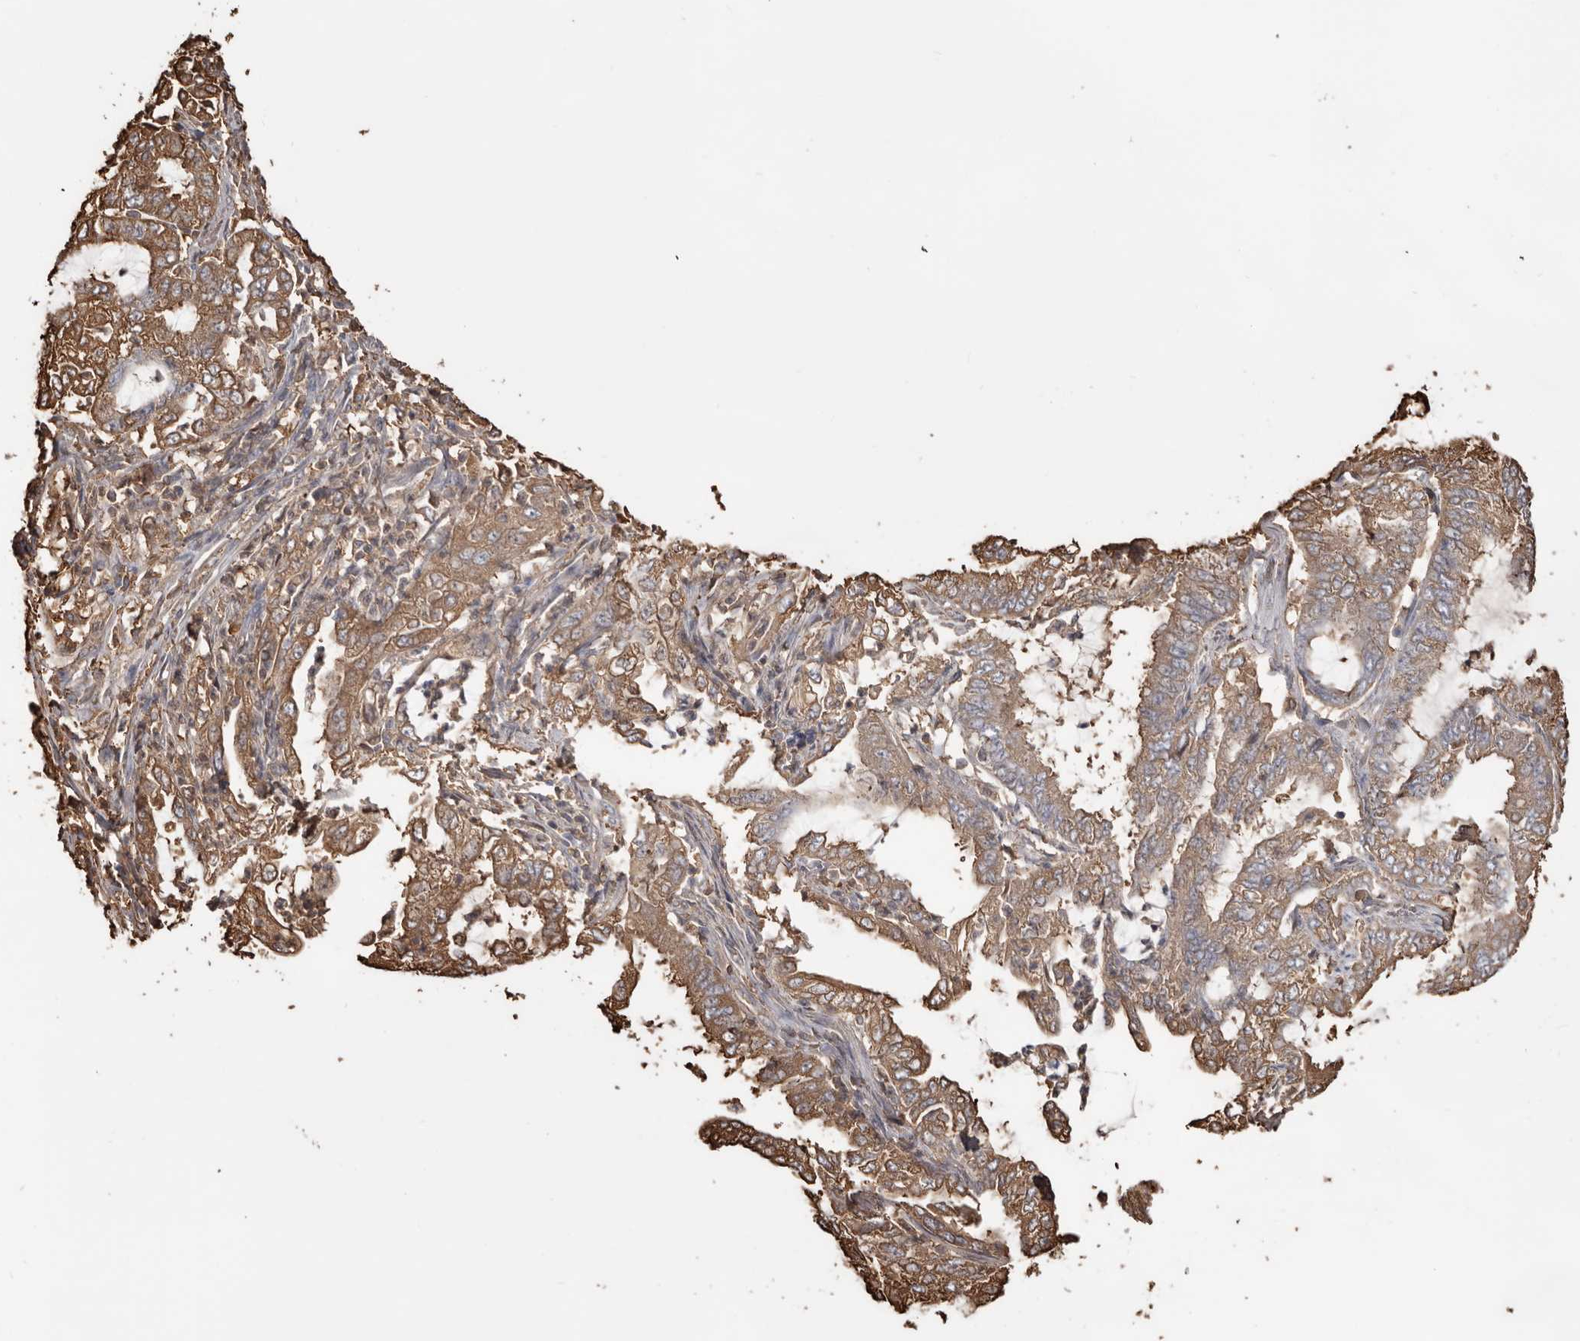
{"staining": {"intensity": "moderate", "quantity": ">75%", "location": "cytoplasmic/membranous"}, "tissue": "endometrial cancer", "cell_type": "Tumor cells", "image_type": "cancer", "snomed": [{"axis": "morphology", "description": "Adenocarcinoma, NOS"}, {"axis": "topography", "description": "Endometrium"}], "caption": "This image shows immunohistochemistry staining of adenocarcinoma (endometrial), with medium moderate cytoplasmic/membranous expression in about >75% of tumor cells.", "gene": "PKM", "patient": {"sex": "female", "age": 49}}